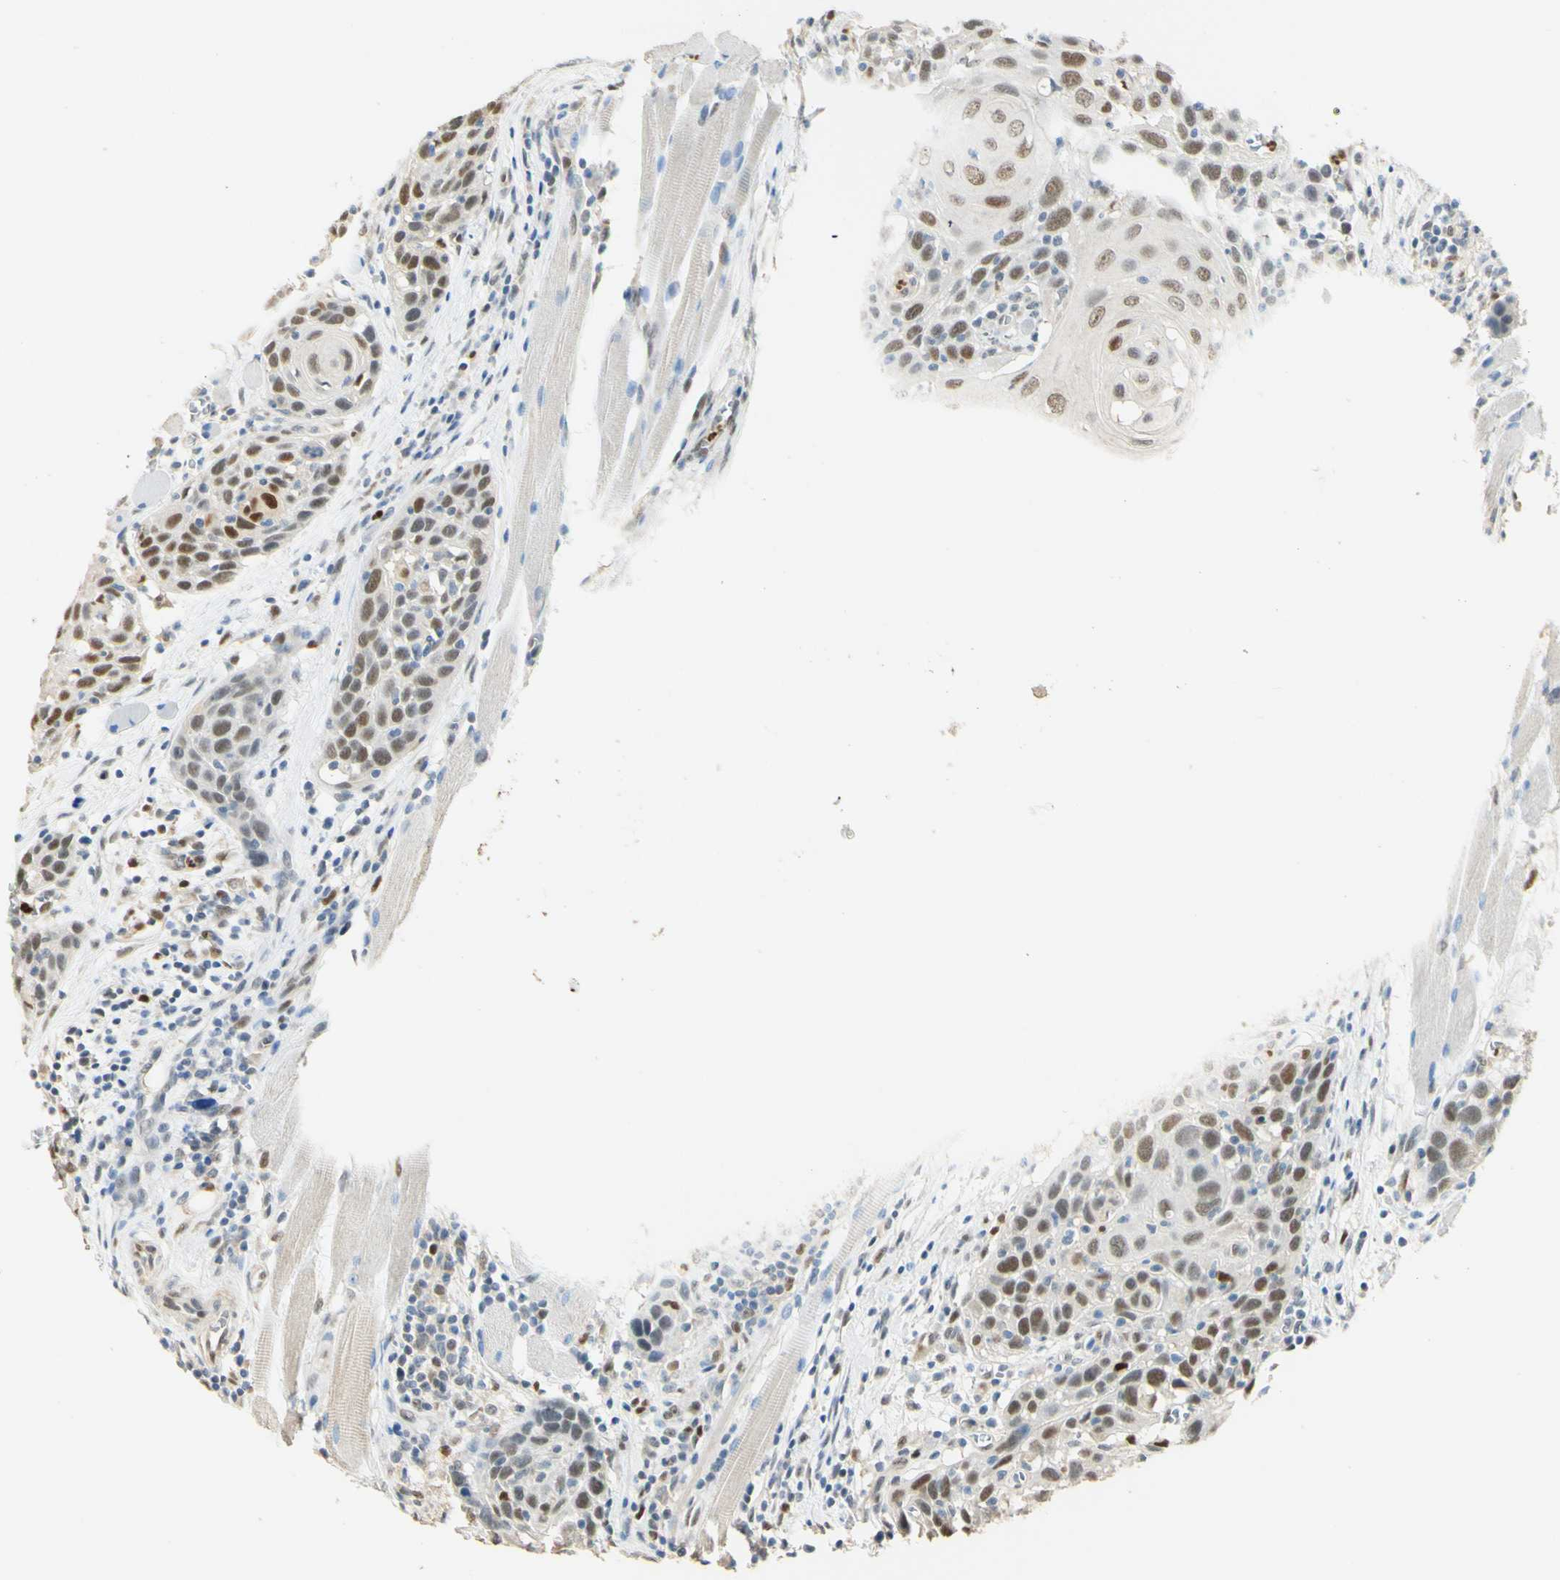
{"staining": {"intensity": "moderate", "quantity": ">75%", "location": "nuclear"}, "tissue": "head and neck cancer", "cell_type": "Tumor cells", "image_type": "cancer", "snomed": [{"axis": "morphology", "description": "Squamous cell carcinoma, NOS"}, {"axis": "topography", "description": "Oral tissue"}, {"axis": "topography", "description": "Head-Neck"}], "caption": "Moderate nuclear staining is identified in about >75% of tumor cells in squamous cell carcinoma (head and neck). (DAB (3,3'-diaminobenzidine) = brown stain, brightfield microscopy at high magnification).", "gene": "MAP3K4", "patient": {"sex": "female", "age": 50}}